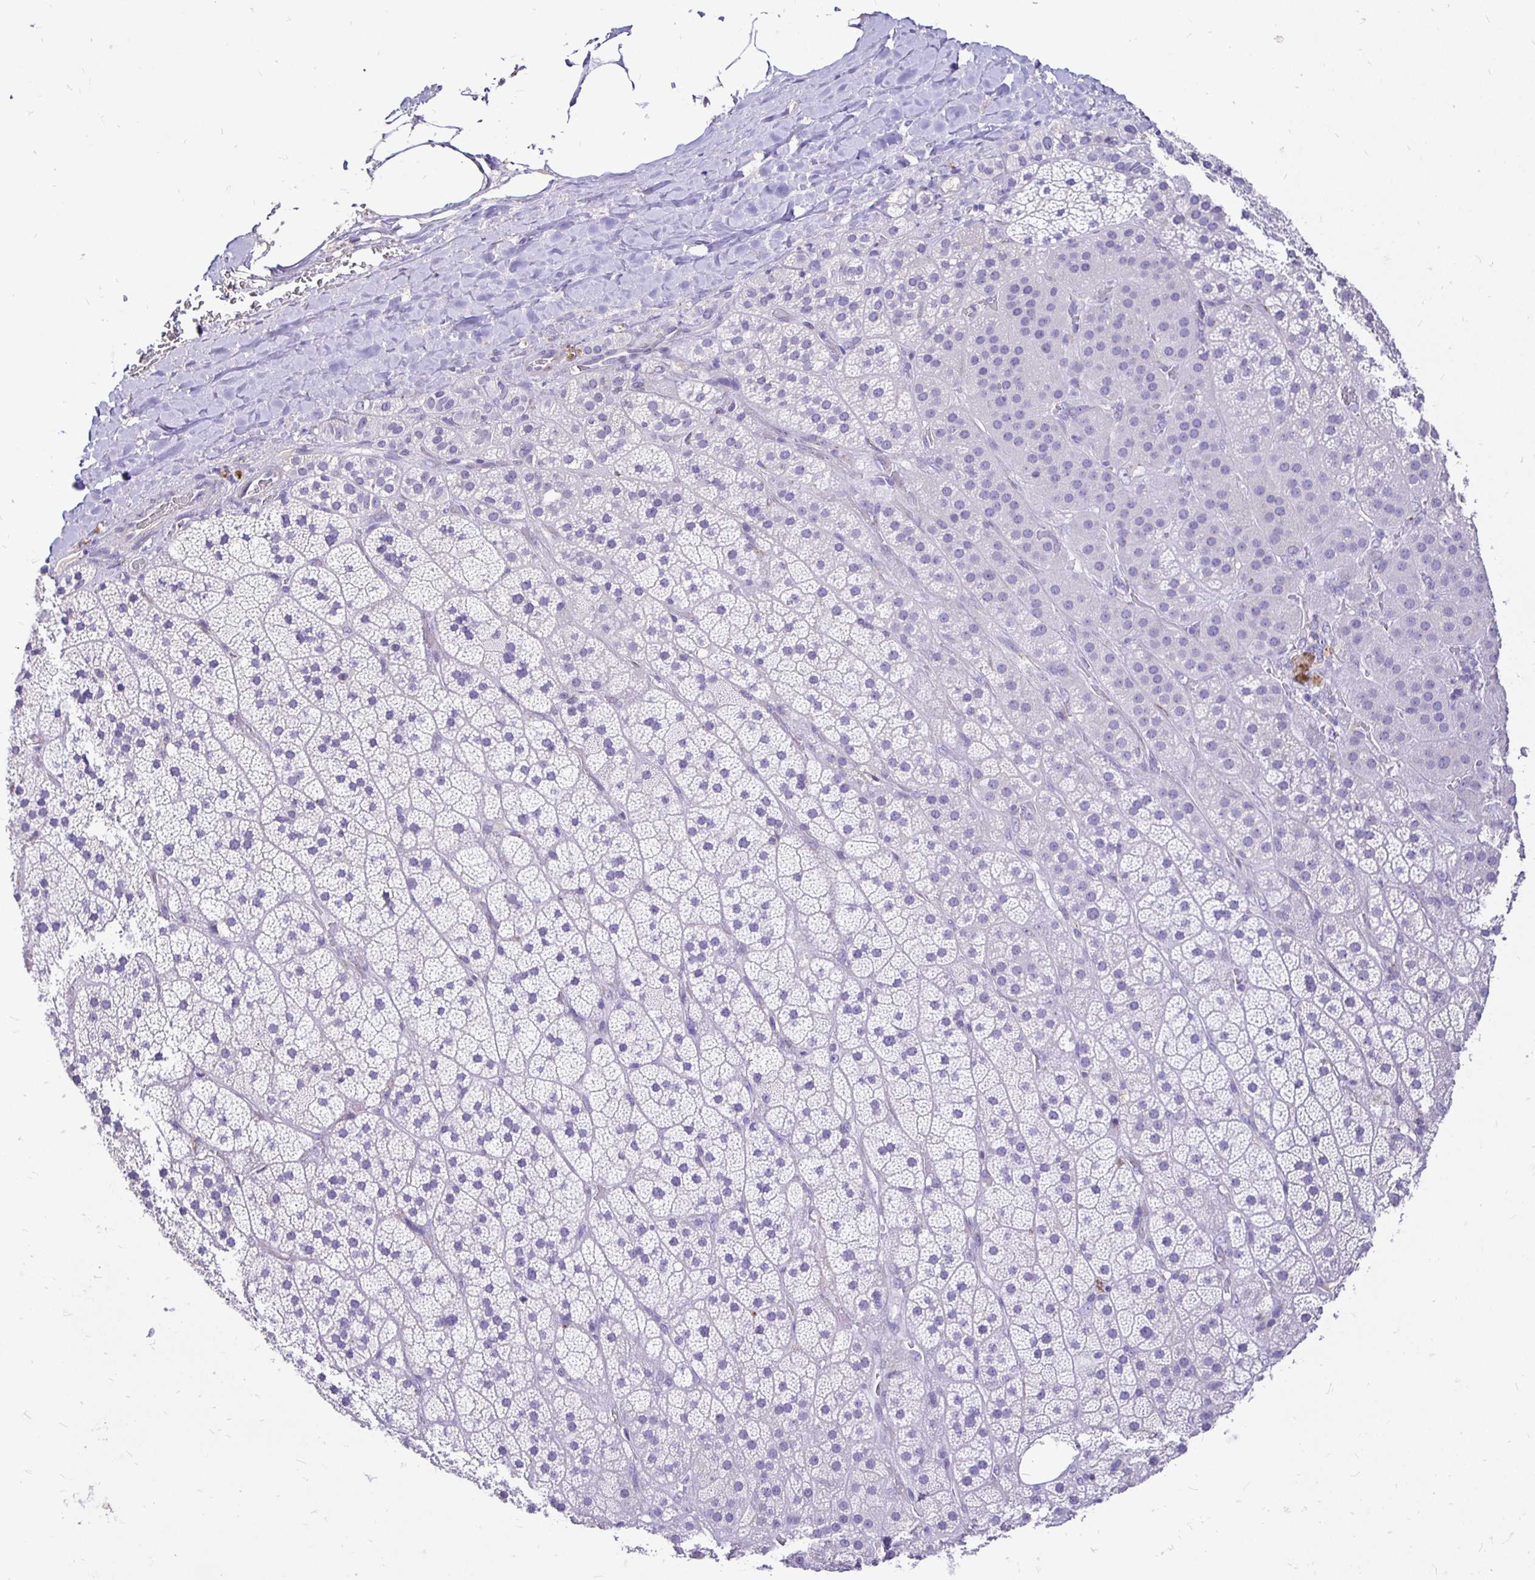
{"staining": {"intensity": "negative", "quantity": "none", "location": "none"}, "tissue": "adrenal gland", "cell_type": "Glandular cells", "image_type": "normal", "snomed": [{"axis": "morphology", "description": "Normal tissue, NOS"}, {"axis": "topography", "description": "Adrenal gland"}], "caption": "High magnification brightfield microscopy of benign adrenal gland stained with DAB (3,3'-diaminobenzidine) (brown) and counterstained with hematoxylin (blue): glandular cells show no significant expression.", "gene": "TAF1D", "patient": {"sex": "male", "age": 57}}